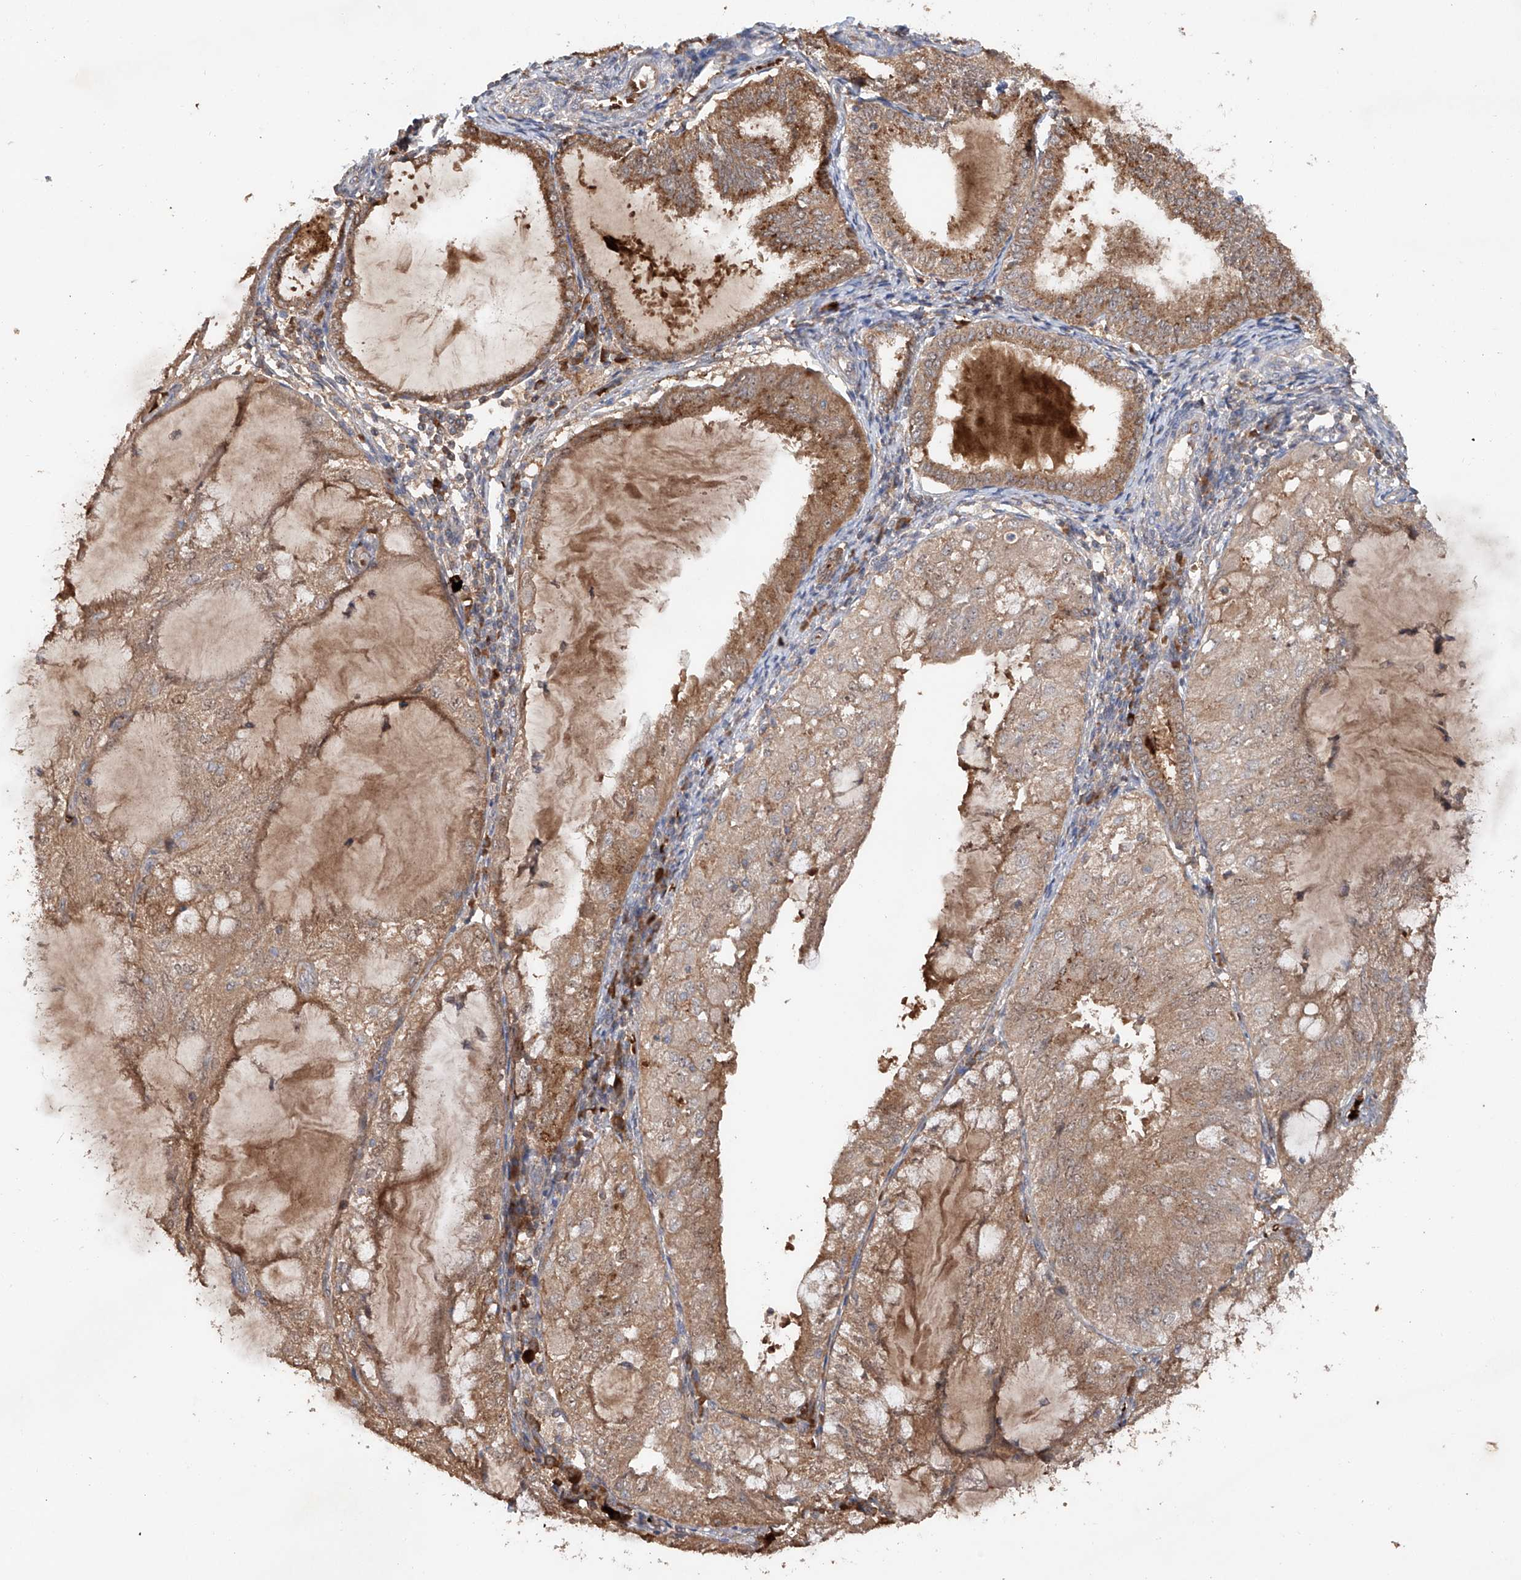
{"staining": {"intensity": "moderate", "quantity": ">75%", "location": "cytoplasmic/membranous"}, "tissue": "endometrial cancer", "cell_type": "Tumor cells", "image_type": "cancer", "snomed": [{"axis": "morphology", "description": "Adenocarcinoma, NOS"}, {"axis": "topography", "description": "Endometrium"}], "caption": "Endometrial adenocarcinoma stained with DAB (3,3'-diaminobenzidine) immunohistochemistry shows medium levels of moderate cytoplasmic/membranous expression in approximately >75% of tumor cells.", "gene": "EDN1", "patient": {"sex": "female", "age": 81}}